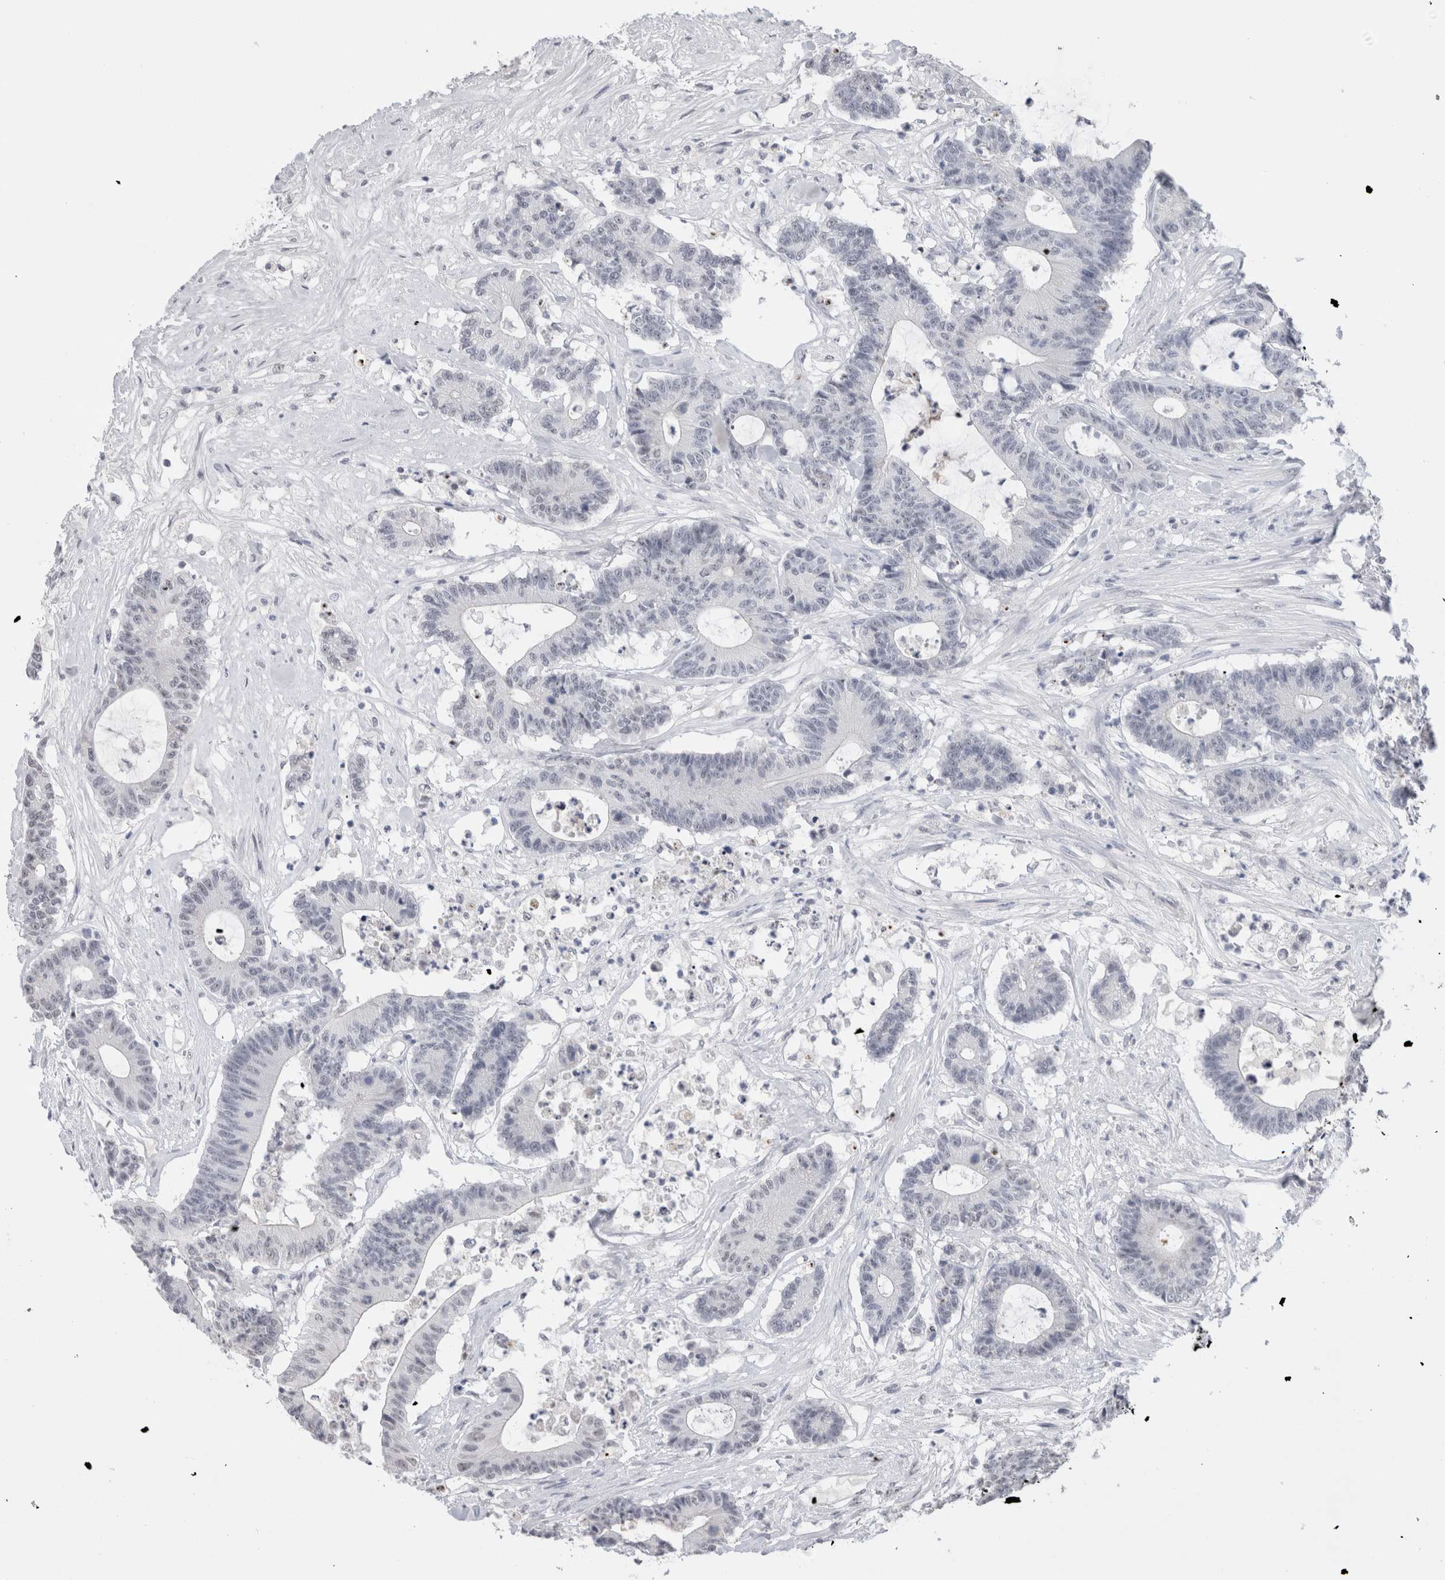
{"staining": {"intensity": "negative", "quantity": "none", "location": "none"}, "tissue": "colorectal cancer", "cell_type": "Tumor cells", "image_type": "cancer", "snomed": [{"axis": "morphology", "description": "Adenocarcinoma, NOS"}, {"axis": "topography", "description": "Colon"}], "caption": "Human colorectal adenocarcinoma stained for a protein using immunohistochemistry (IHC) demonstrates no expression in tumor cells.", "gene": "CADM3", "patient": {"sex": "female", "age": 84}}